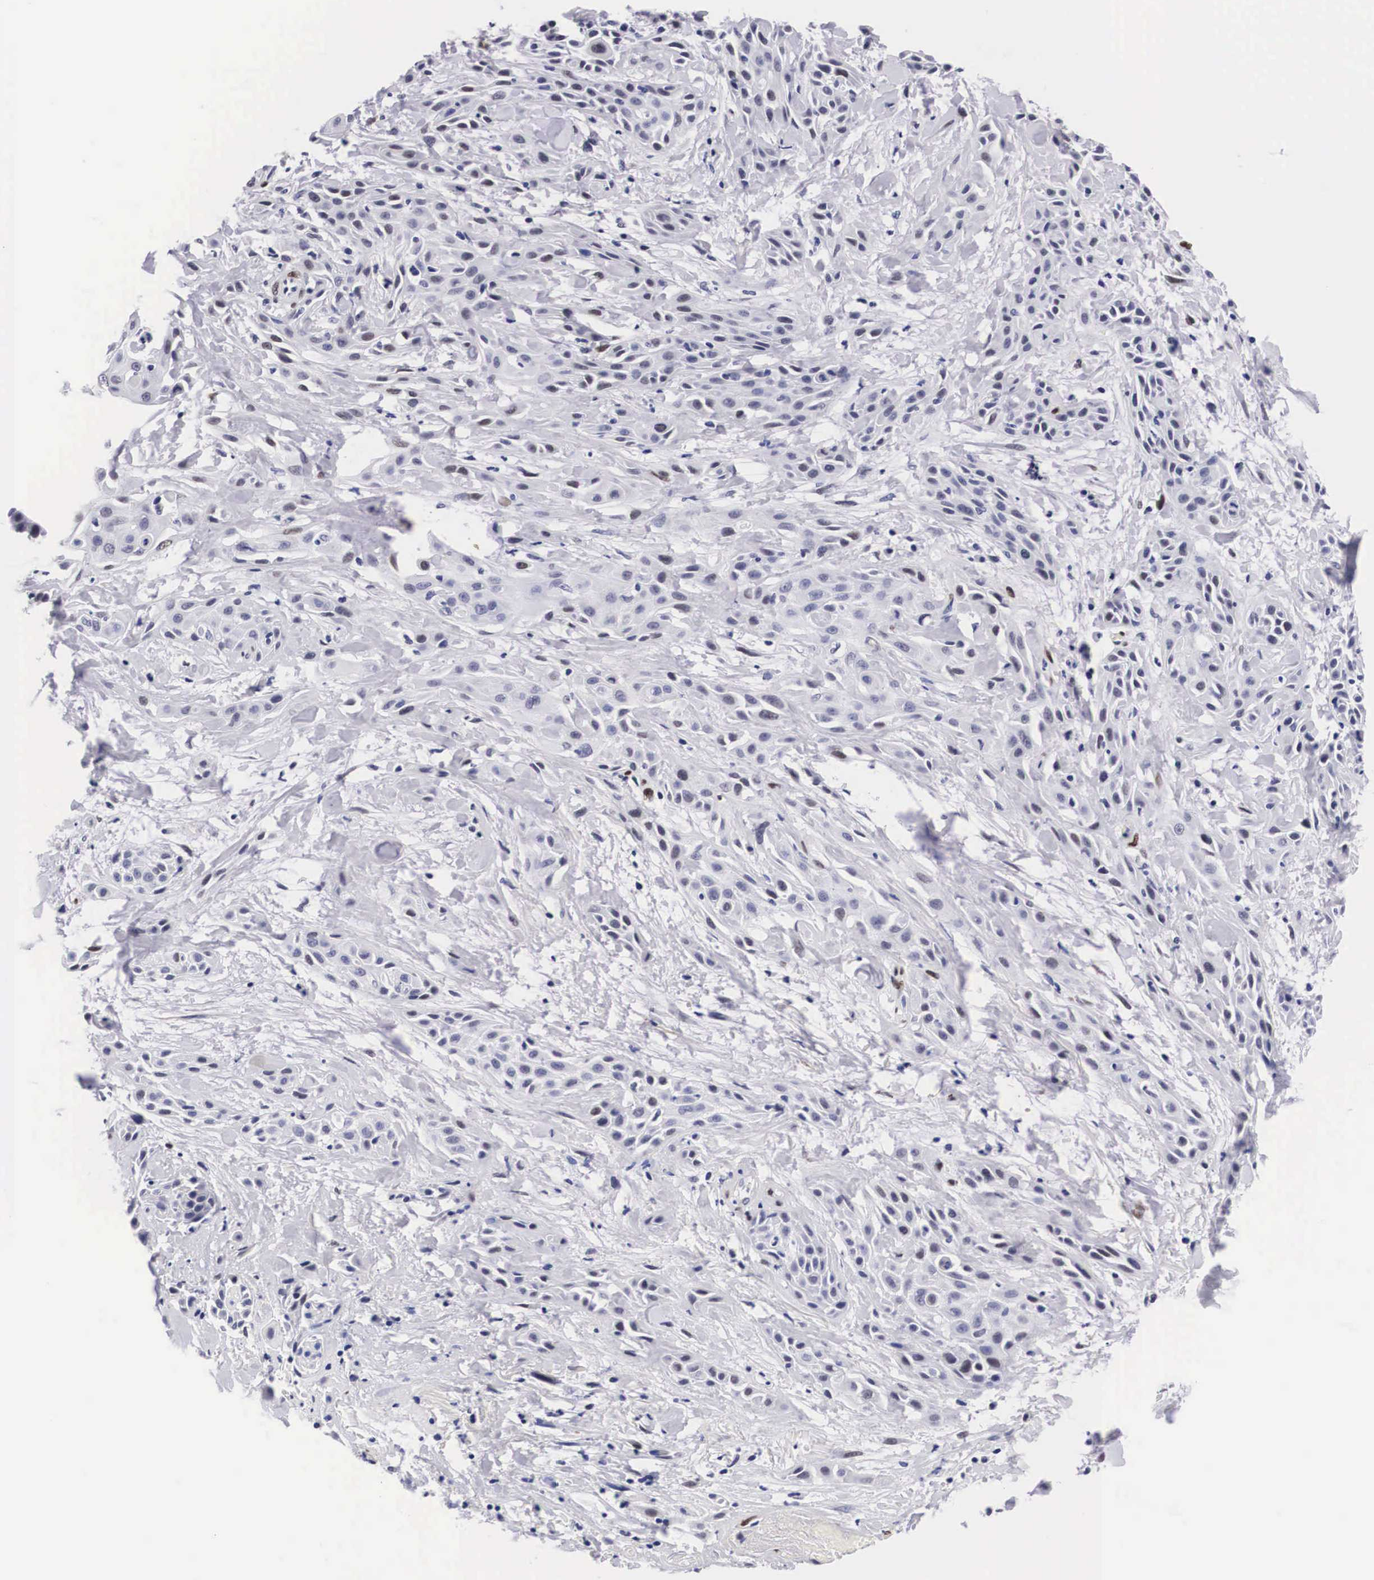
{"staining": {"intensity": "weak", "quantity": "<25%", "location": "nuclear"}, "tissue": "skin cancer", "cell_type": "Tumor cells", "image_type": "cancer", "snomed": [{"axis": "morphology", "description": "Squamous cell carcinoma, NOS"}, {"axis": "topography", "description": "Skin"}, {"axis": "topography", "description": "Anal"}], "caption": "Skin squamous cell carcinoma stained for a protein using immunohistochemistry (IHC) reveals no positivity tumor cells.", "gene": "KHDRBS3", "patient": {"sex": "male", "age": 64}}